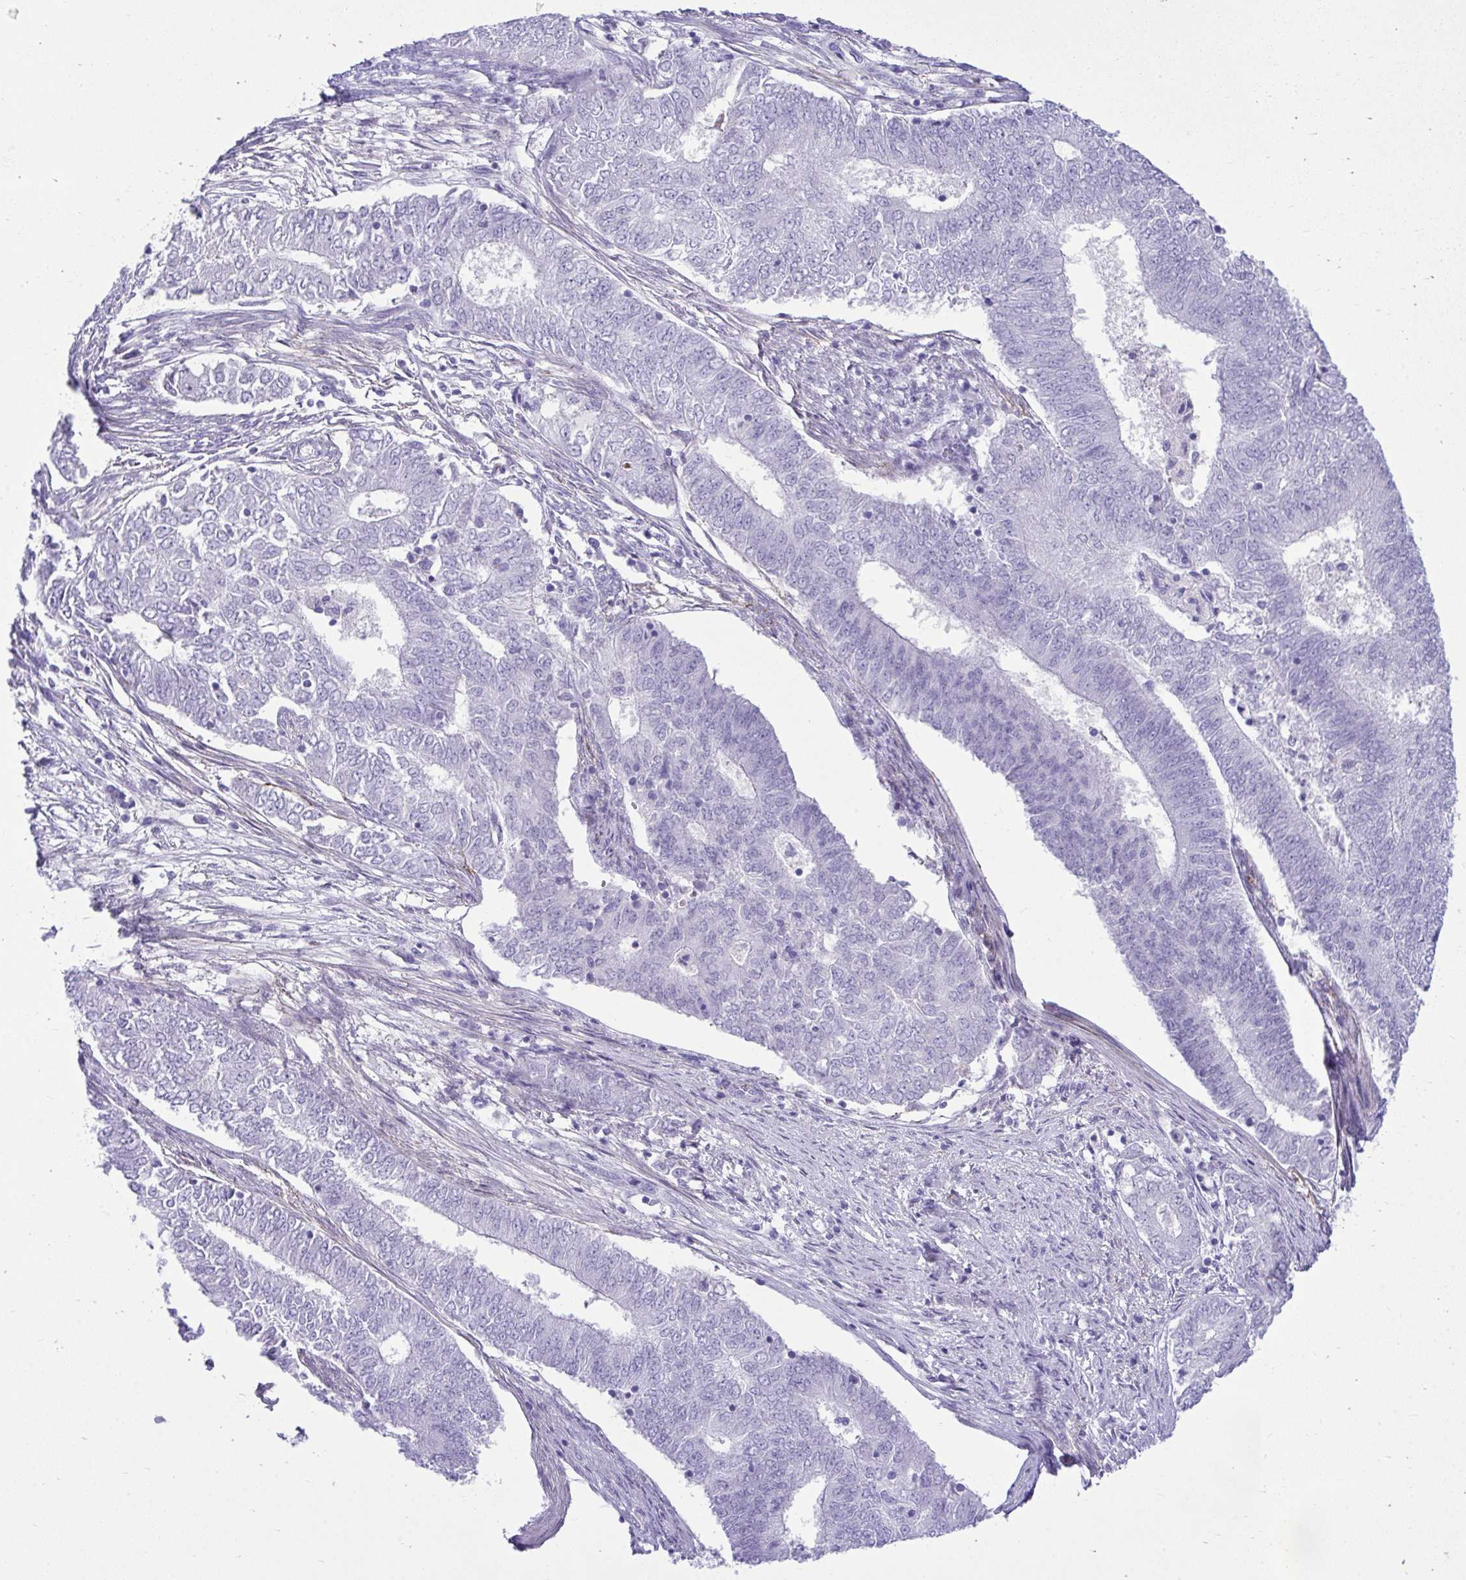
{"staining": {"intensity": "negative", "quantity": "none", "location": "none"}, "tissue": "endometrial cancer", "cell_type": "Tumor cells", "image_type": "cancer", "snomed": [{"axis": "morphology", "description": "Adenocarcinoma, NOS"}, {"axis": "topography", "description": "Endometrium"}], "caption": "Immunohistochemistry (IHC) image of neoplastic tissue: adenocarcinoma (endometrial) stained with DAB demonstrates no significant protein positivity in tumor cells.", "gene": "PIGZ", "patient": {"sex": "female", "age": 62}}